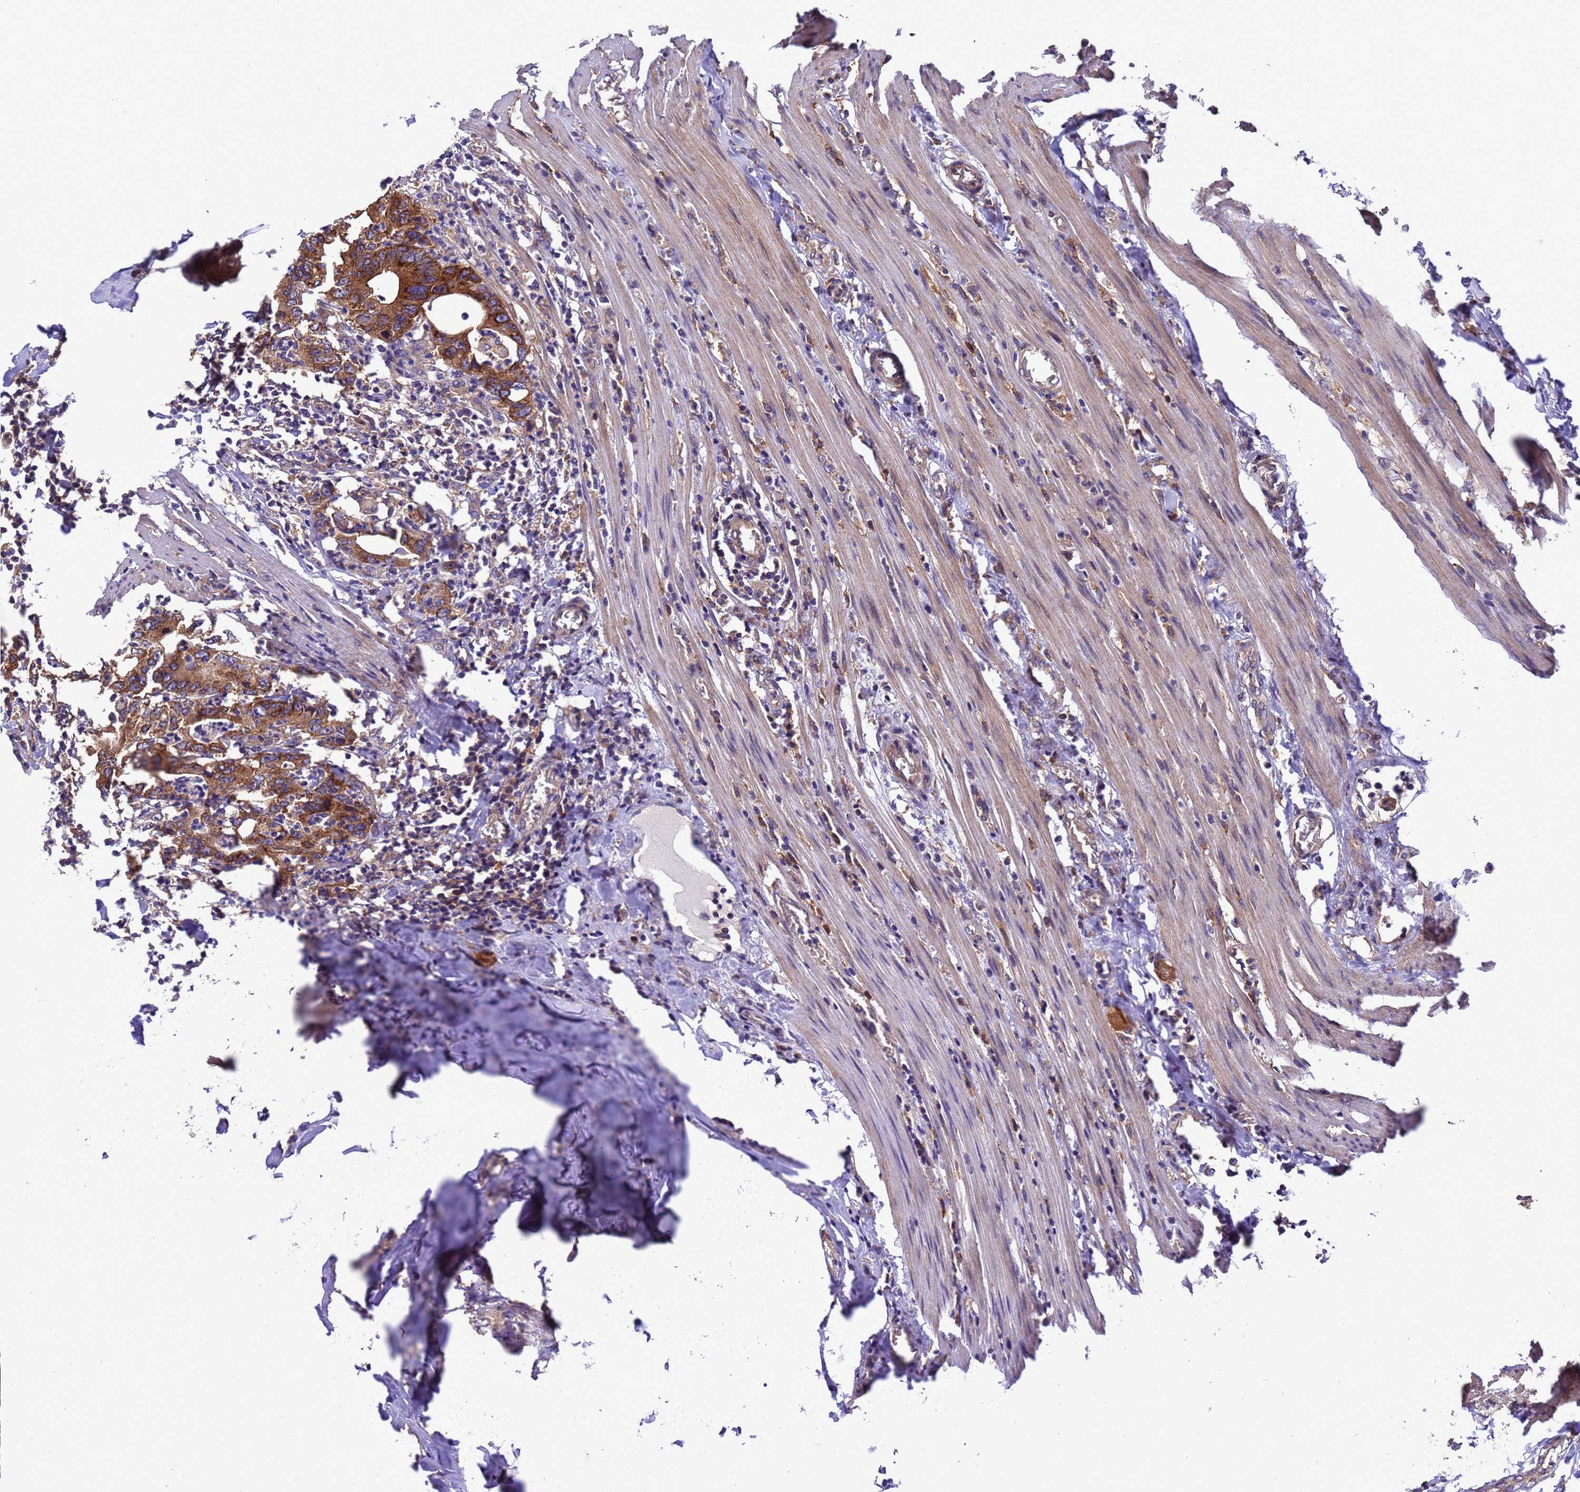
{"staining": {"intensity": "moderate", "quantity": ">75%", "location": "cytoplasmic/membranous"}, "tissue": "colorectal cancer", "cell_type": "Tumor cells", "image_type": "cancer", "snomed": [{"axis": "morphology", "description": "Adenocarcinoma, NOS"}, {"axis": "topography", "description": "Colon"}], "caption": "A brown stain labels moderate cytoplasmic/membranous expression of a protein in colorectal cancer (adenocarcinoma) tumor cells.", "gene": "ARHGAP12", "patient": {"sex": "female", "age": 75}}